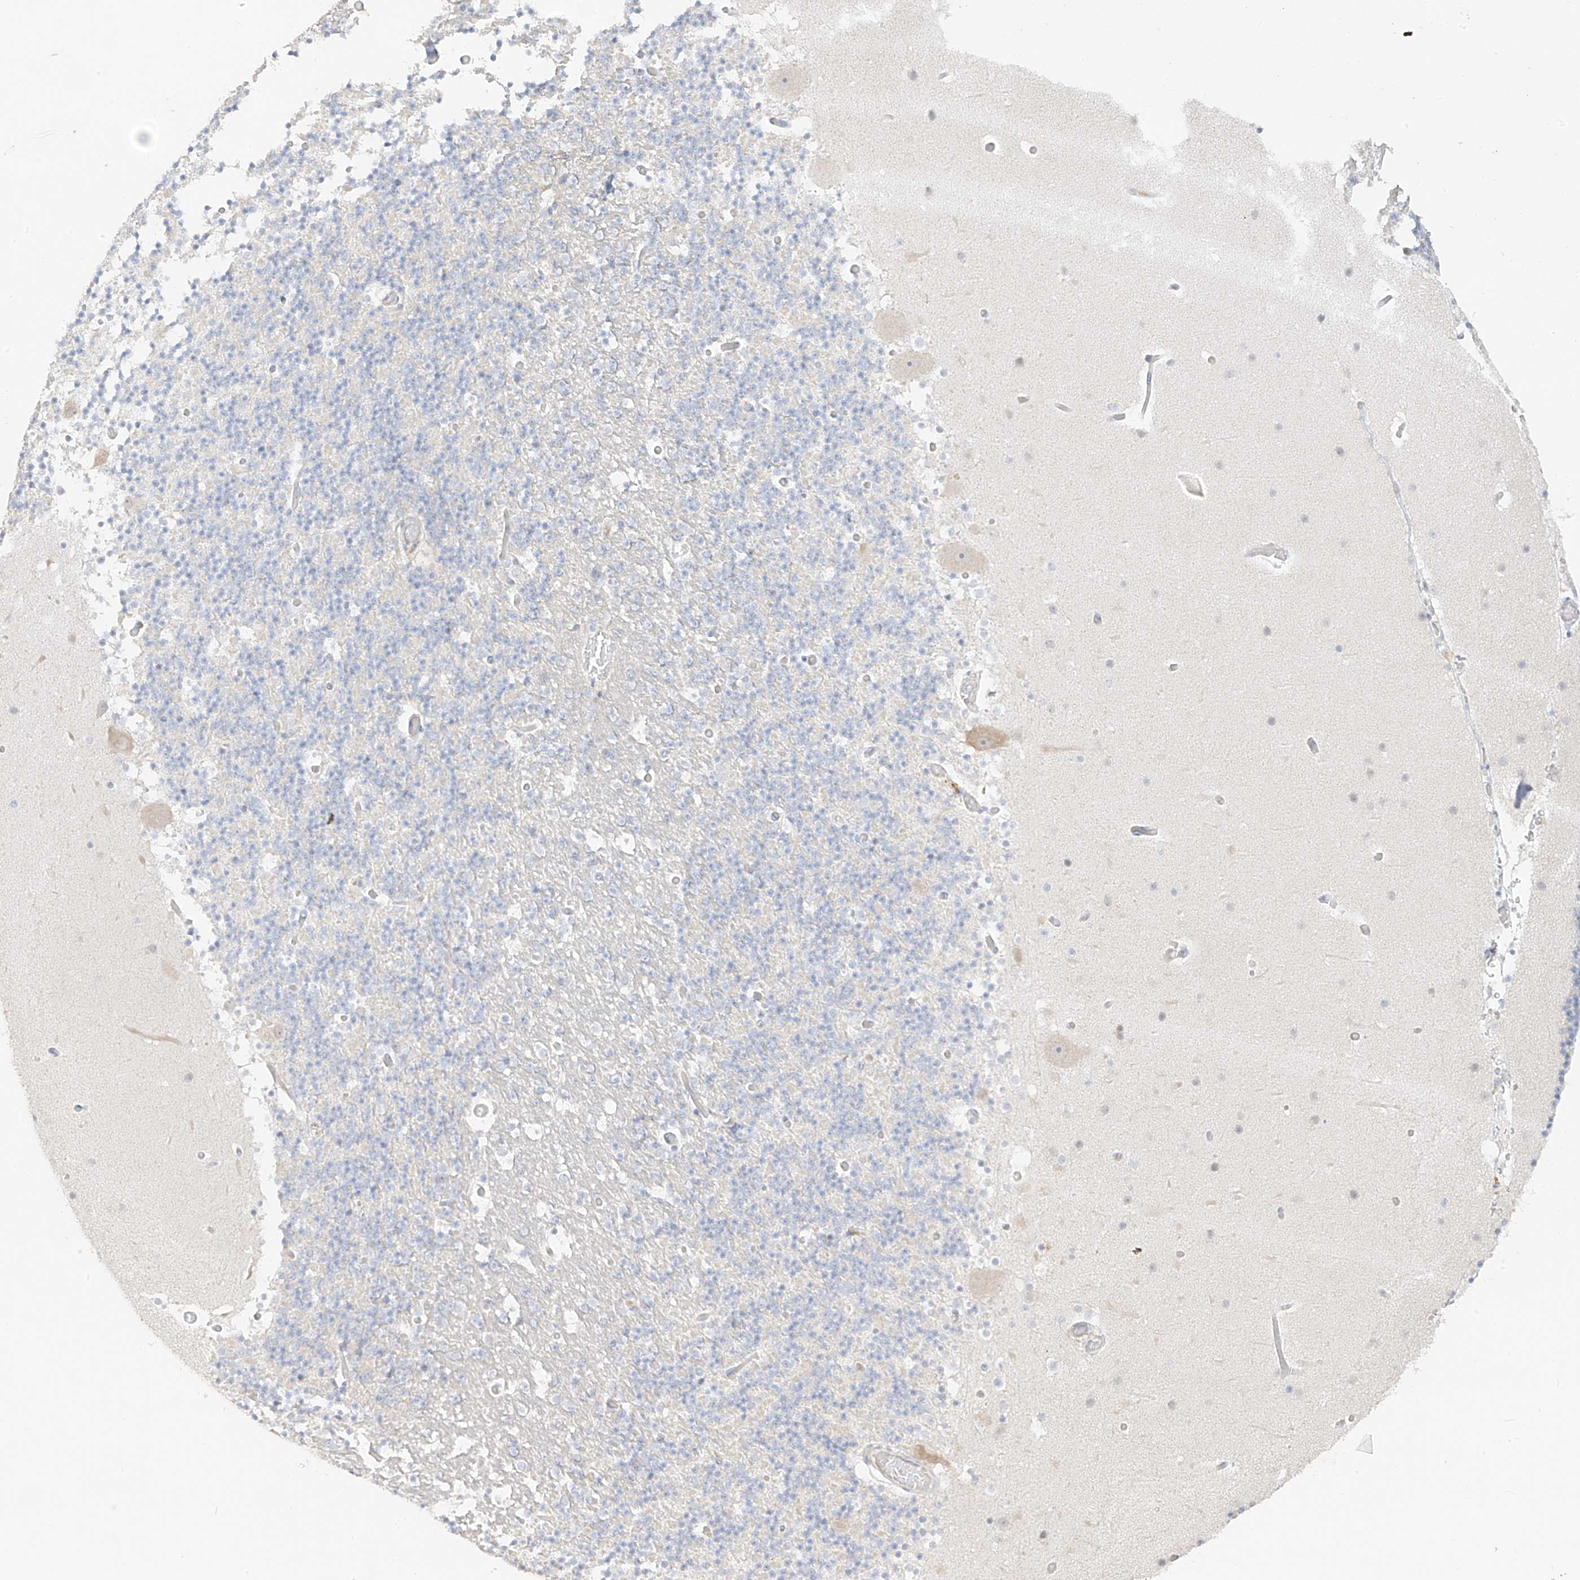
{"staining": {"intensity": "negative", "quantity": "none", "location": "none"}, "tissue": "cerebellum", "cell_type": "Cells in granular layer", "image_type": "normal", "snomed": [{"axis": "morphology", "description": "Normal tissue, NOS"}, {"axis": "topography", "description": "Cerebellum"}], "caption": "Immunohistochemistry (IHC) image of benign cerebellum: cerebellum stained with DAB (3,3'-diaminobenzidine) exhibits no significant protein staining in cells in granular layer. (DAB (3,3'-diaminobenzidine) immunohistochemistry (IHC) with hematoxylin counter stain).", "gene": "DCDC2", "patient": {"sex": "male", "age": 57}}